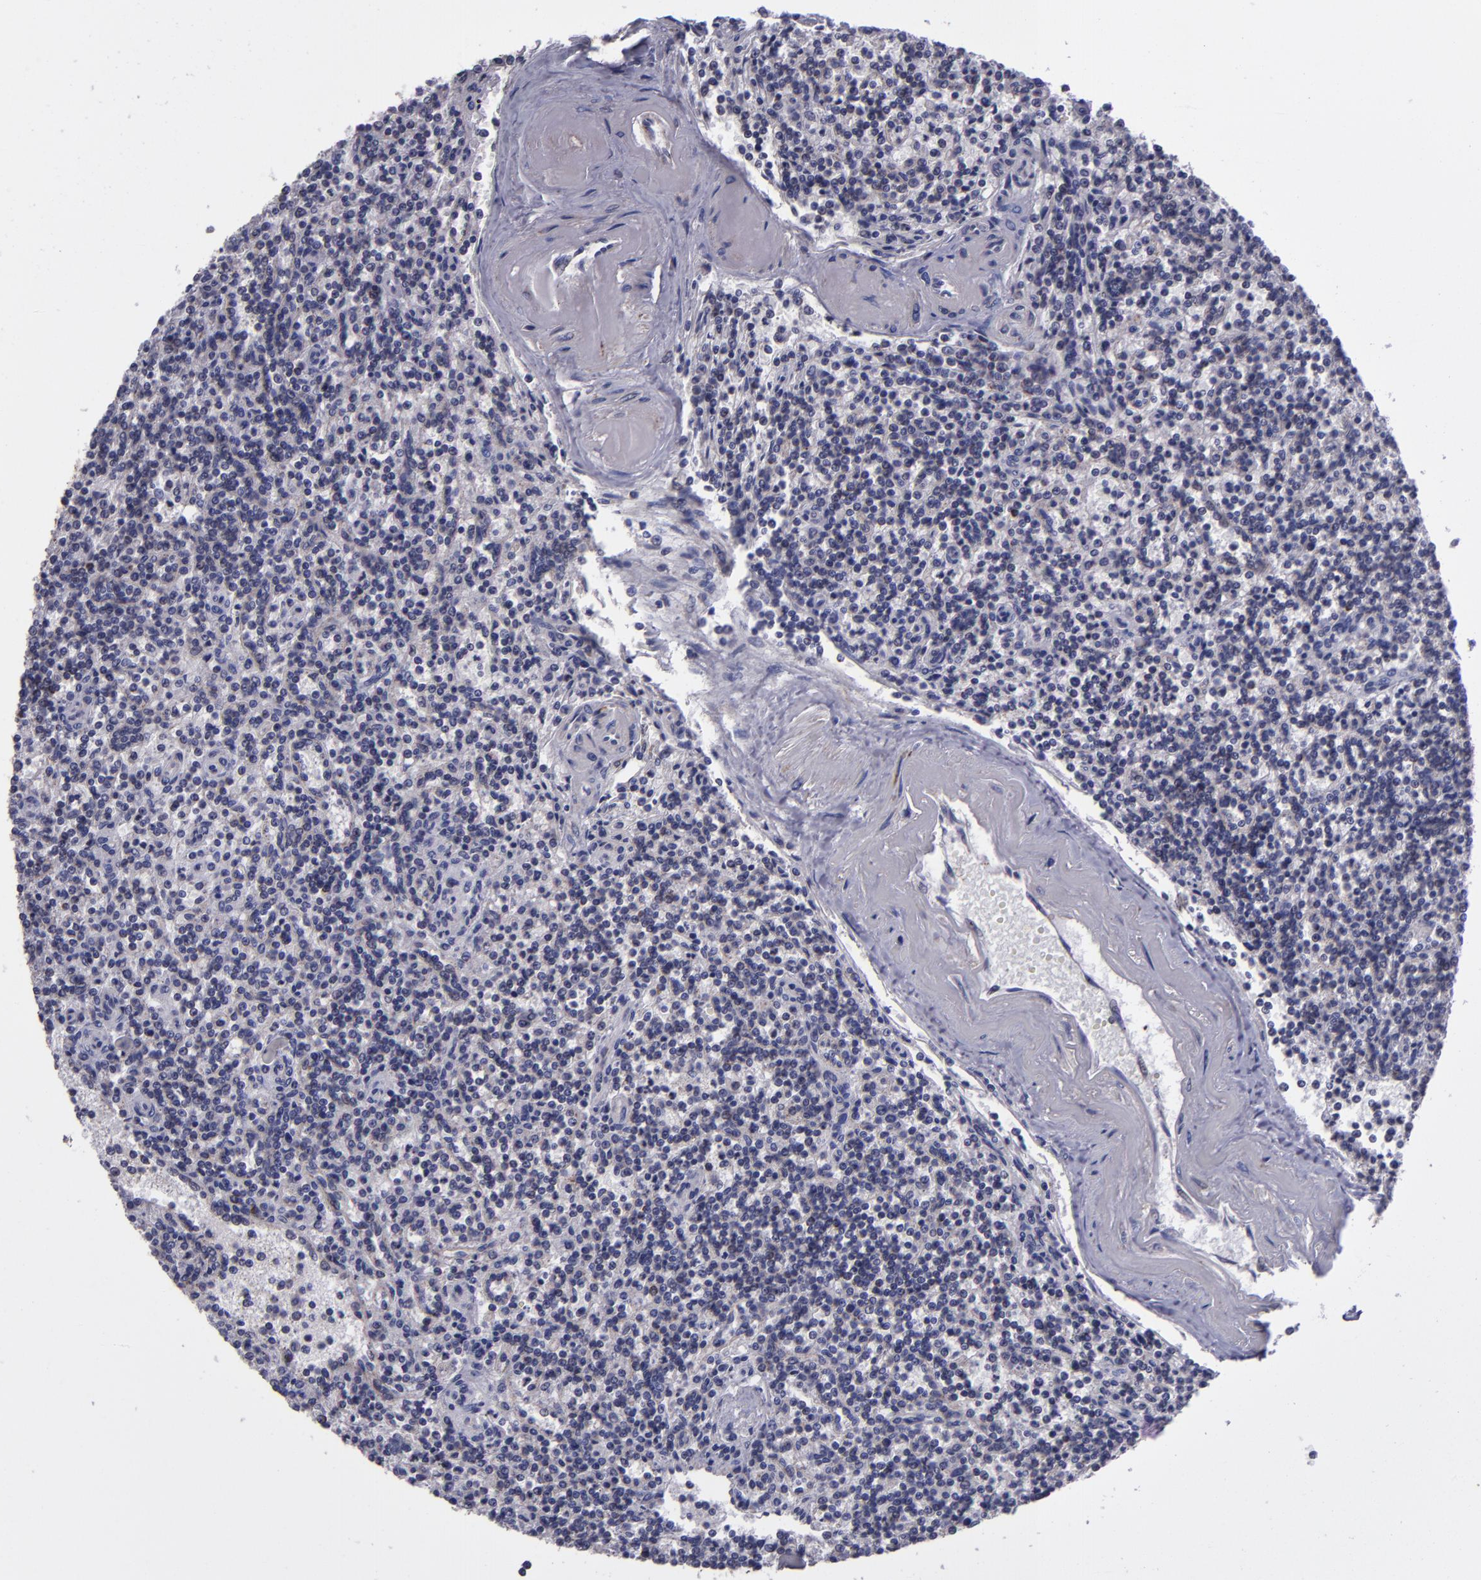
{"staining": {"intensity": "moderate", "quantity": "<25%", "location": "cytoplasmic/membranous"}, "tissue": "lymphoma", "cell_type": "Tumor cells", "image_type": "cancer", "snomed": [{"axis": "morphology", "description": "Malignant lymphoma, non-Hodgkin's type, Low grade"}, {"axis": "topography", "description": "Spleen"}], "caption": "Immunohistochemistry micrograph of neoplastic tissue: malignant lymphoma, non-Hodgkin's type (low-grade) stained using IHC reveals low levels of moderate protein expression localized specifically in the cytoplasmic/membranous of tumor cells, appearing as a cytoplasmic/membranous brown color.", "gene": "LONP1", "patient": {"sex": "male", "age": 73}}